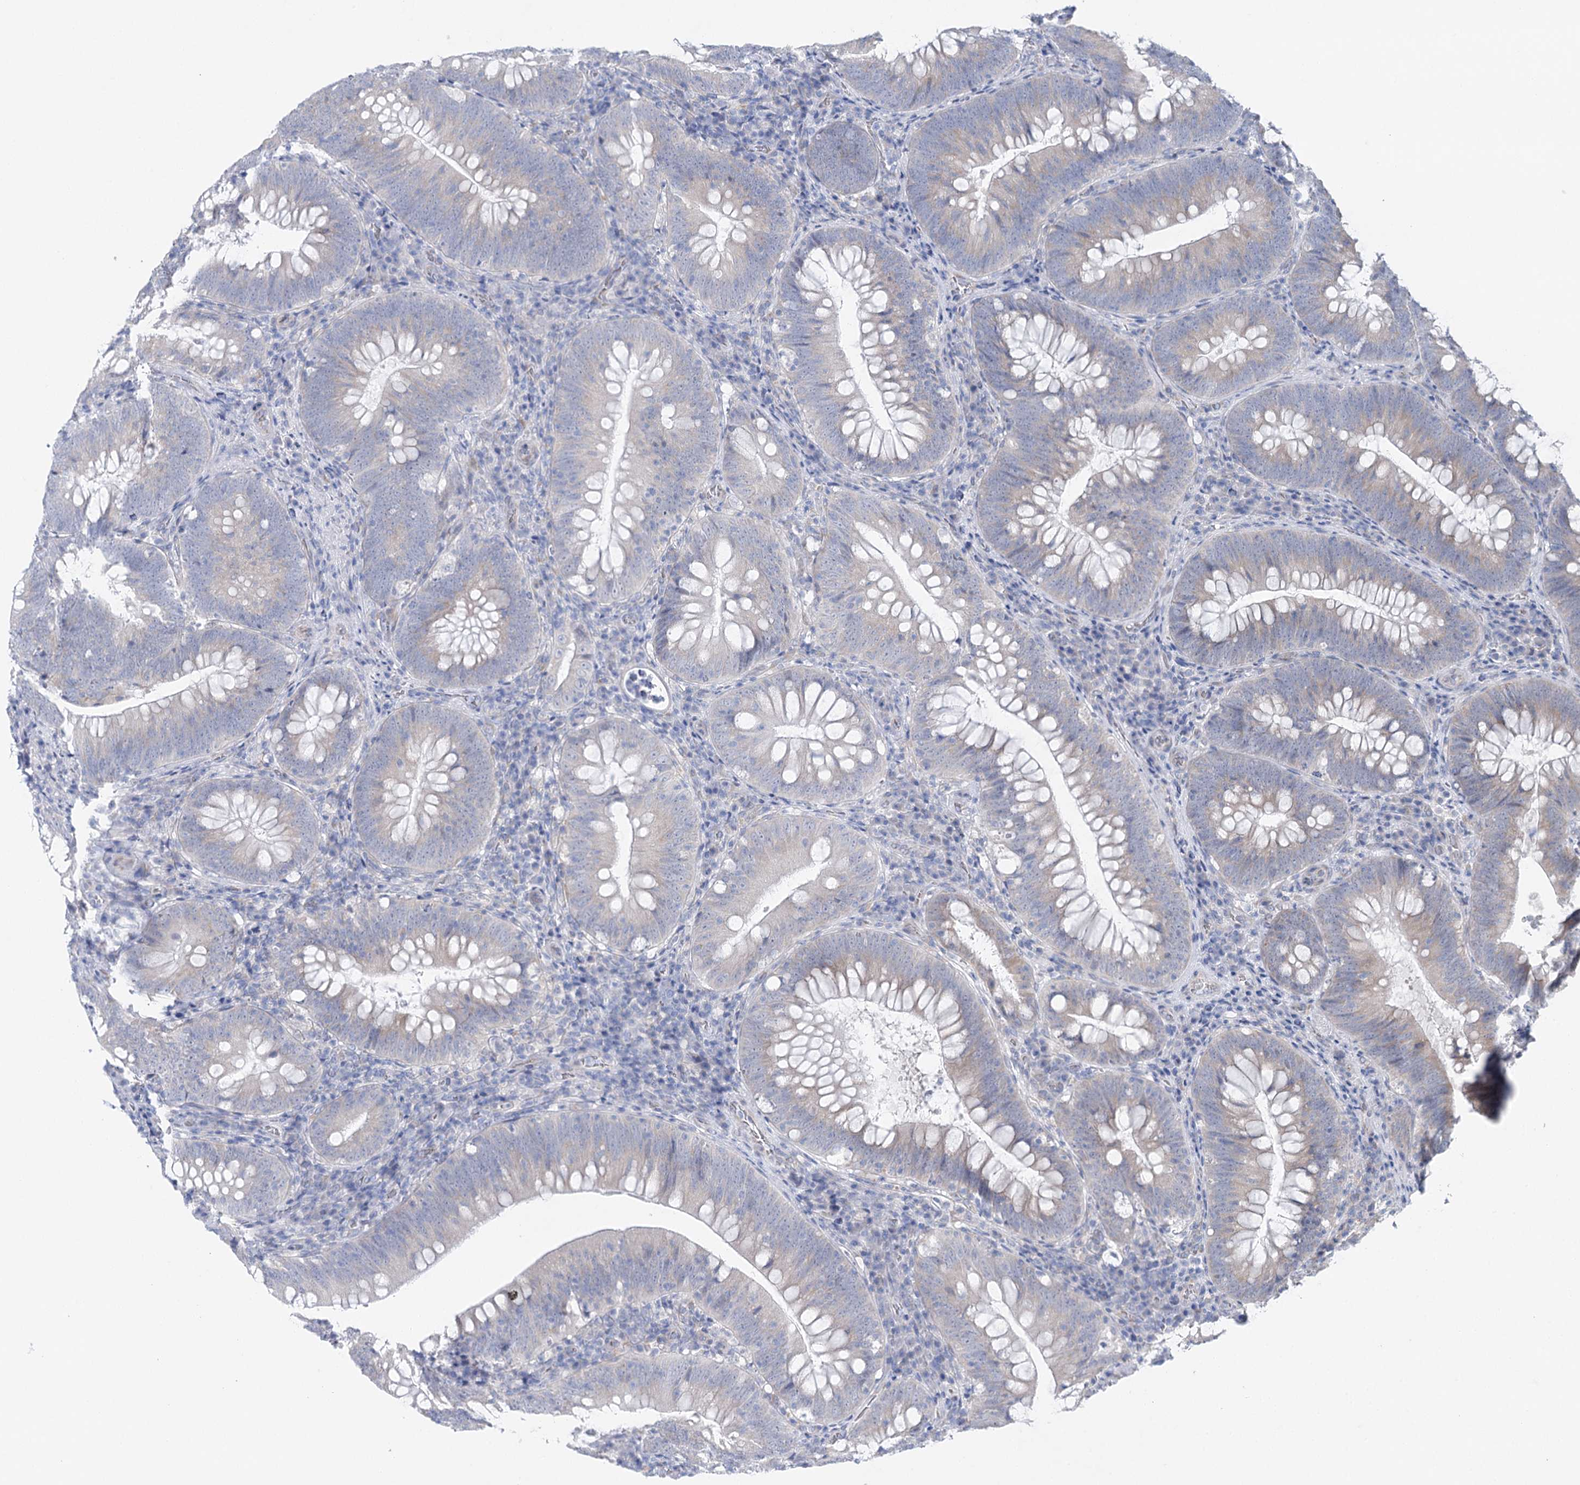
{"staining": {"intensity": "negative", "quantity": "none", "location": "none"}, "tissue": "colorectal cancer", "cell_type": "Tumor cells", "image_type": "cancer", "snomed": [{"axis": "morphology", "description": "Normal tissue, NOS"}, {"axis": "topography", "description": "Colon"}], "caption": "Histopathology image shows no protein staining in tumor cells of colorectal cancer tissue.", "gene": "CSN3", "patient": {"sex": "female", "age": 82}}